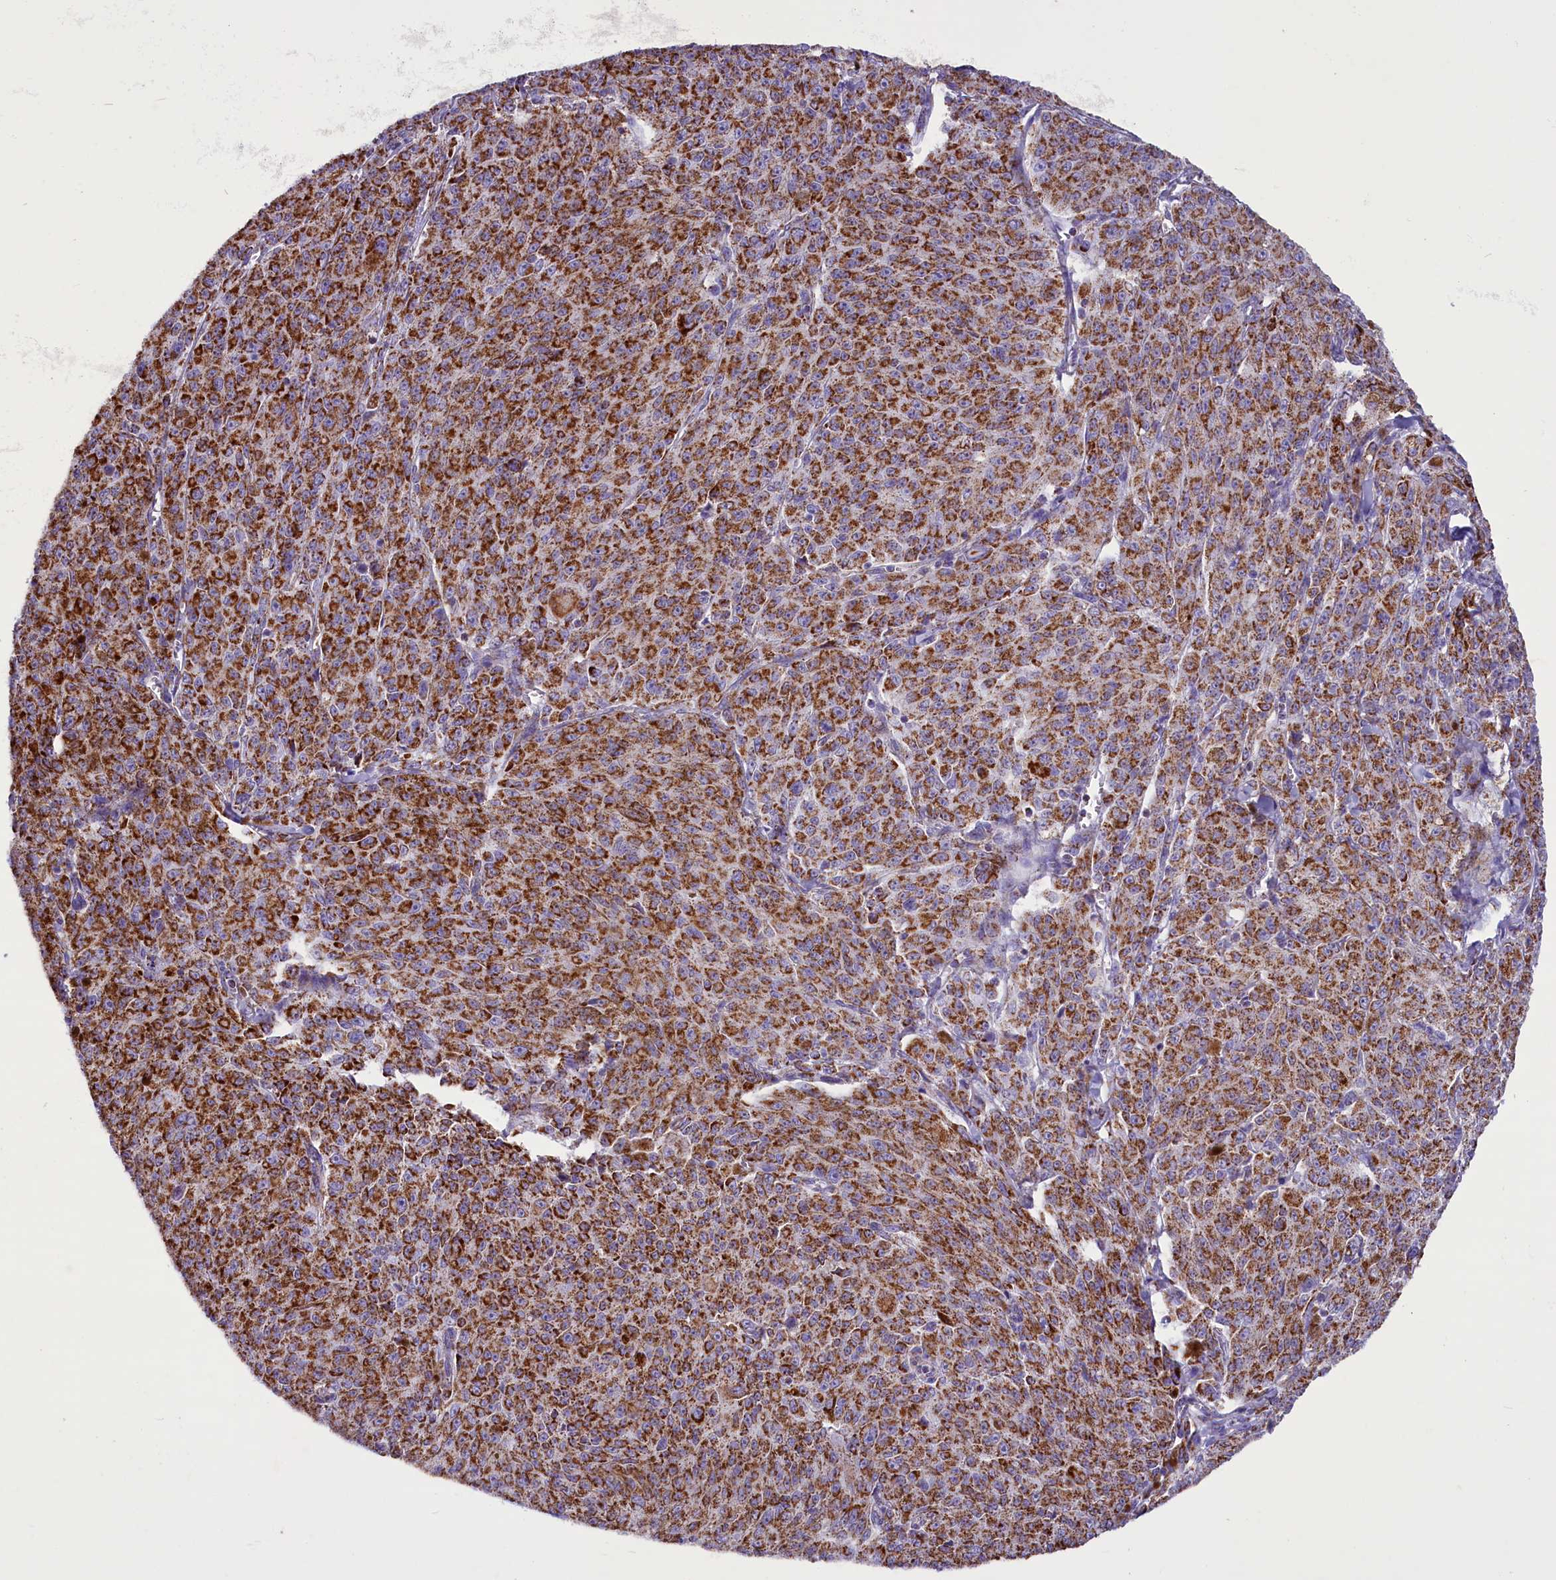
{"staining": {"intensity": "strong", "quantity": ">75%", "location": "cytoplasmic/membranous"}, "tissue": "melanoma", "cell_type": "Tumor cells", "image_type": "cancer", "snomed": [{"axis": "morphology", "description": "Malignant melanoma, NOS"}, {"axis": "topography", "description": "Skin"}], "caption": "Immunohistochemistry (IHC) micrograph of neoplastic tissue: malignant melanoma stained using immunohistochemistry shows high levels of strong protein expression localized specifically in the cytoplasmic/membranous of tumor cells, appearing as a cytoplasmic/membranous brown color.", "gene": "ICA1L", "patient": {"sex": "female", "age": 52}}